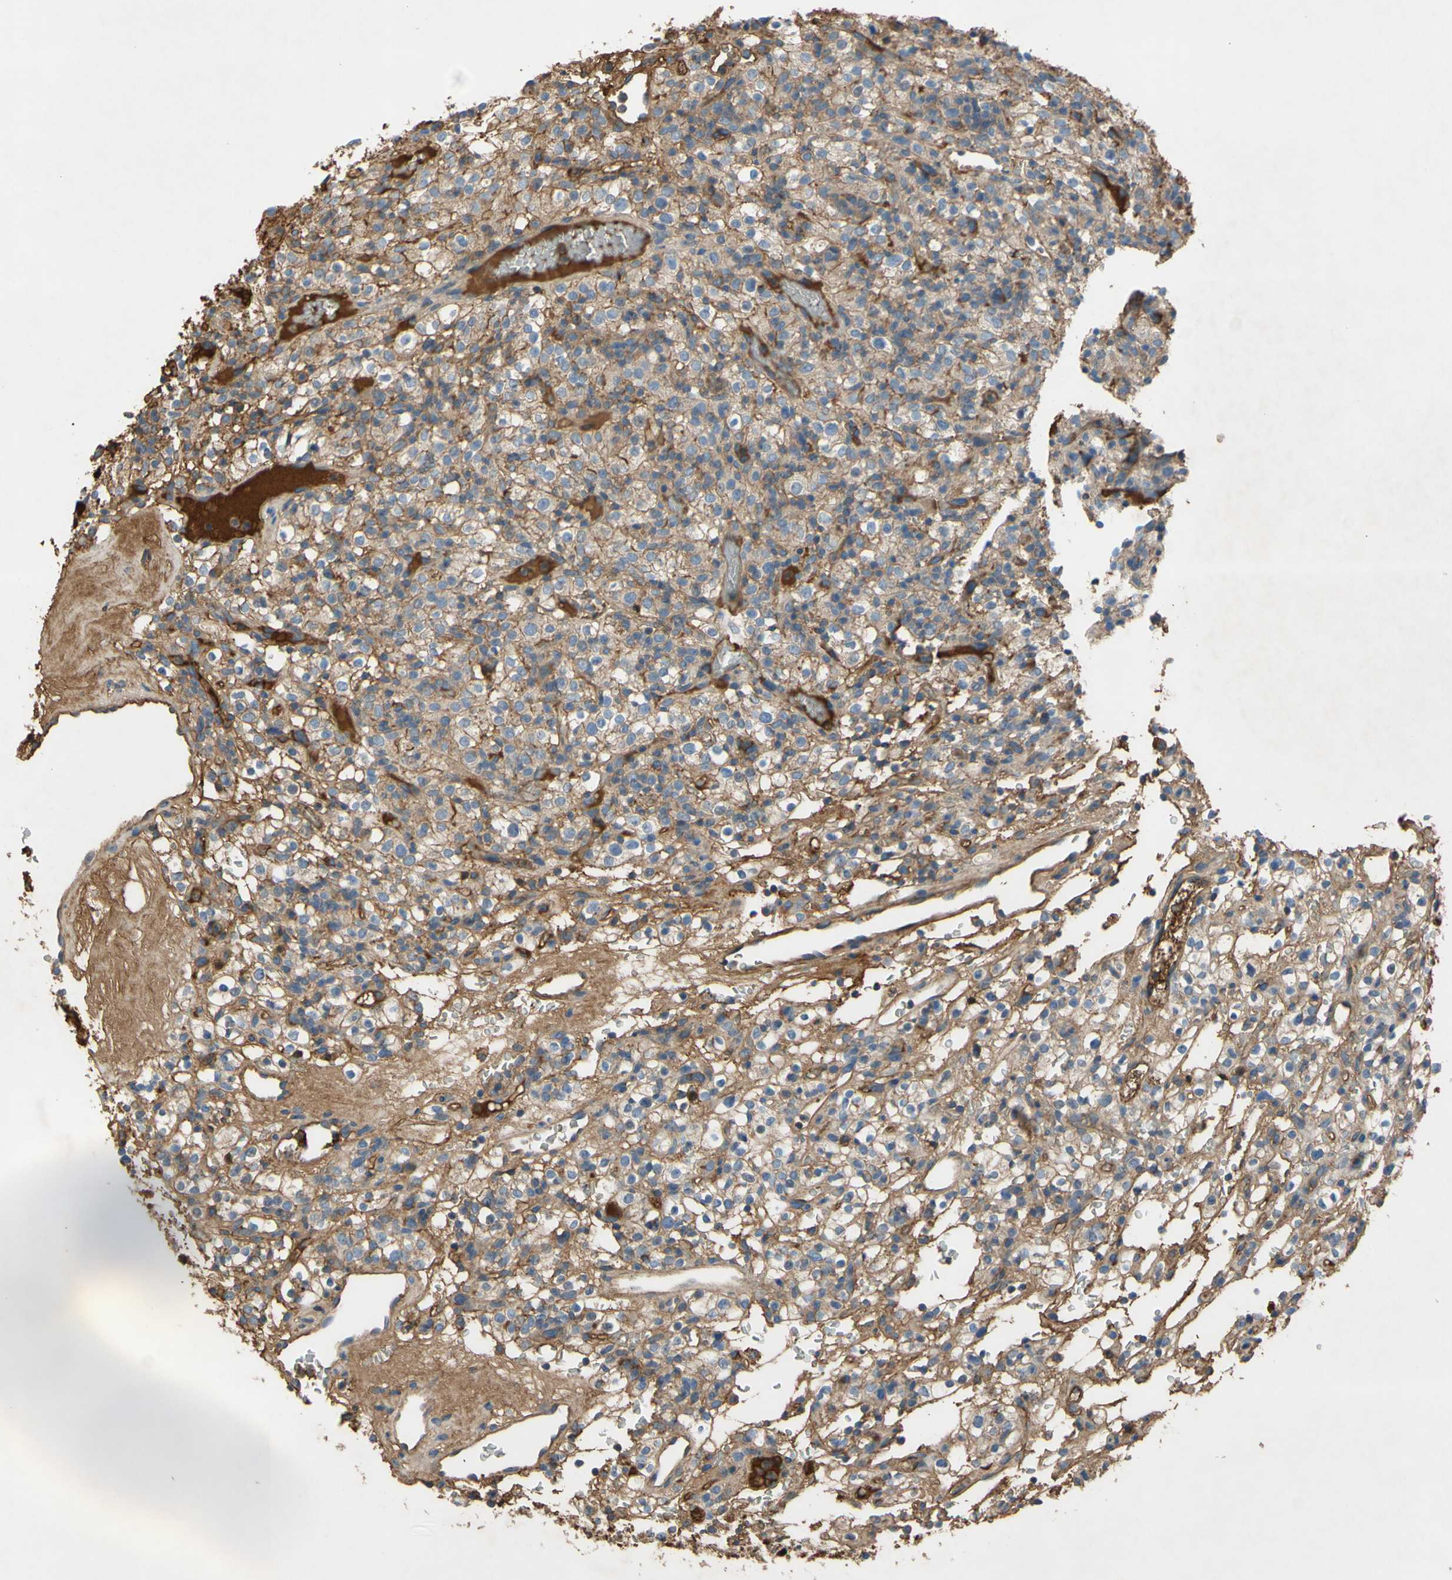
{"staining": {"intensity": "weak", "quantity": ">75%", "location": "cytoplasmic/membranous"}, "tissue": "renal cancer", "cell_type": "Tumor cells", "image_type": "cancer", "snomed": [{"axis": "morphology", "description": "Normal tissue, NOS"}, {"axis": "morphology", "description": "Adenocarcinoma, NOS"}, {"axis": "topography", "description": "Kidney"}], "caption": "Immunohistochemical staining of renal cancer exhibits low levels of weak cytoplasmic/membranous protein expression in approximately >75% of tumor cells. Immunohistochemistry stains the protein of interest in brown and the nuclei are stained blue.", "gene": "TIMP2", "patient": {"sex": "female", "age": 72}}